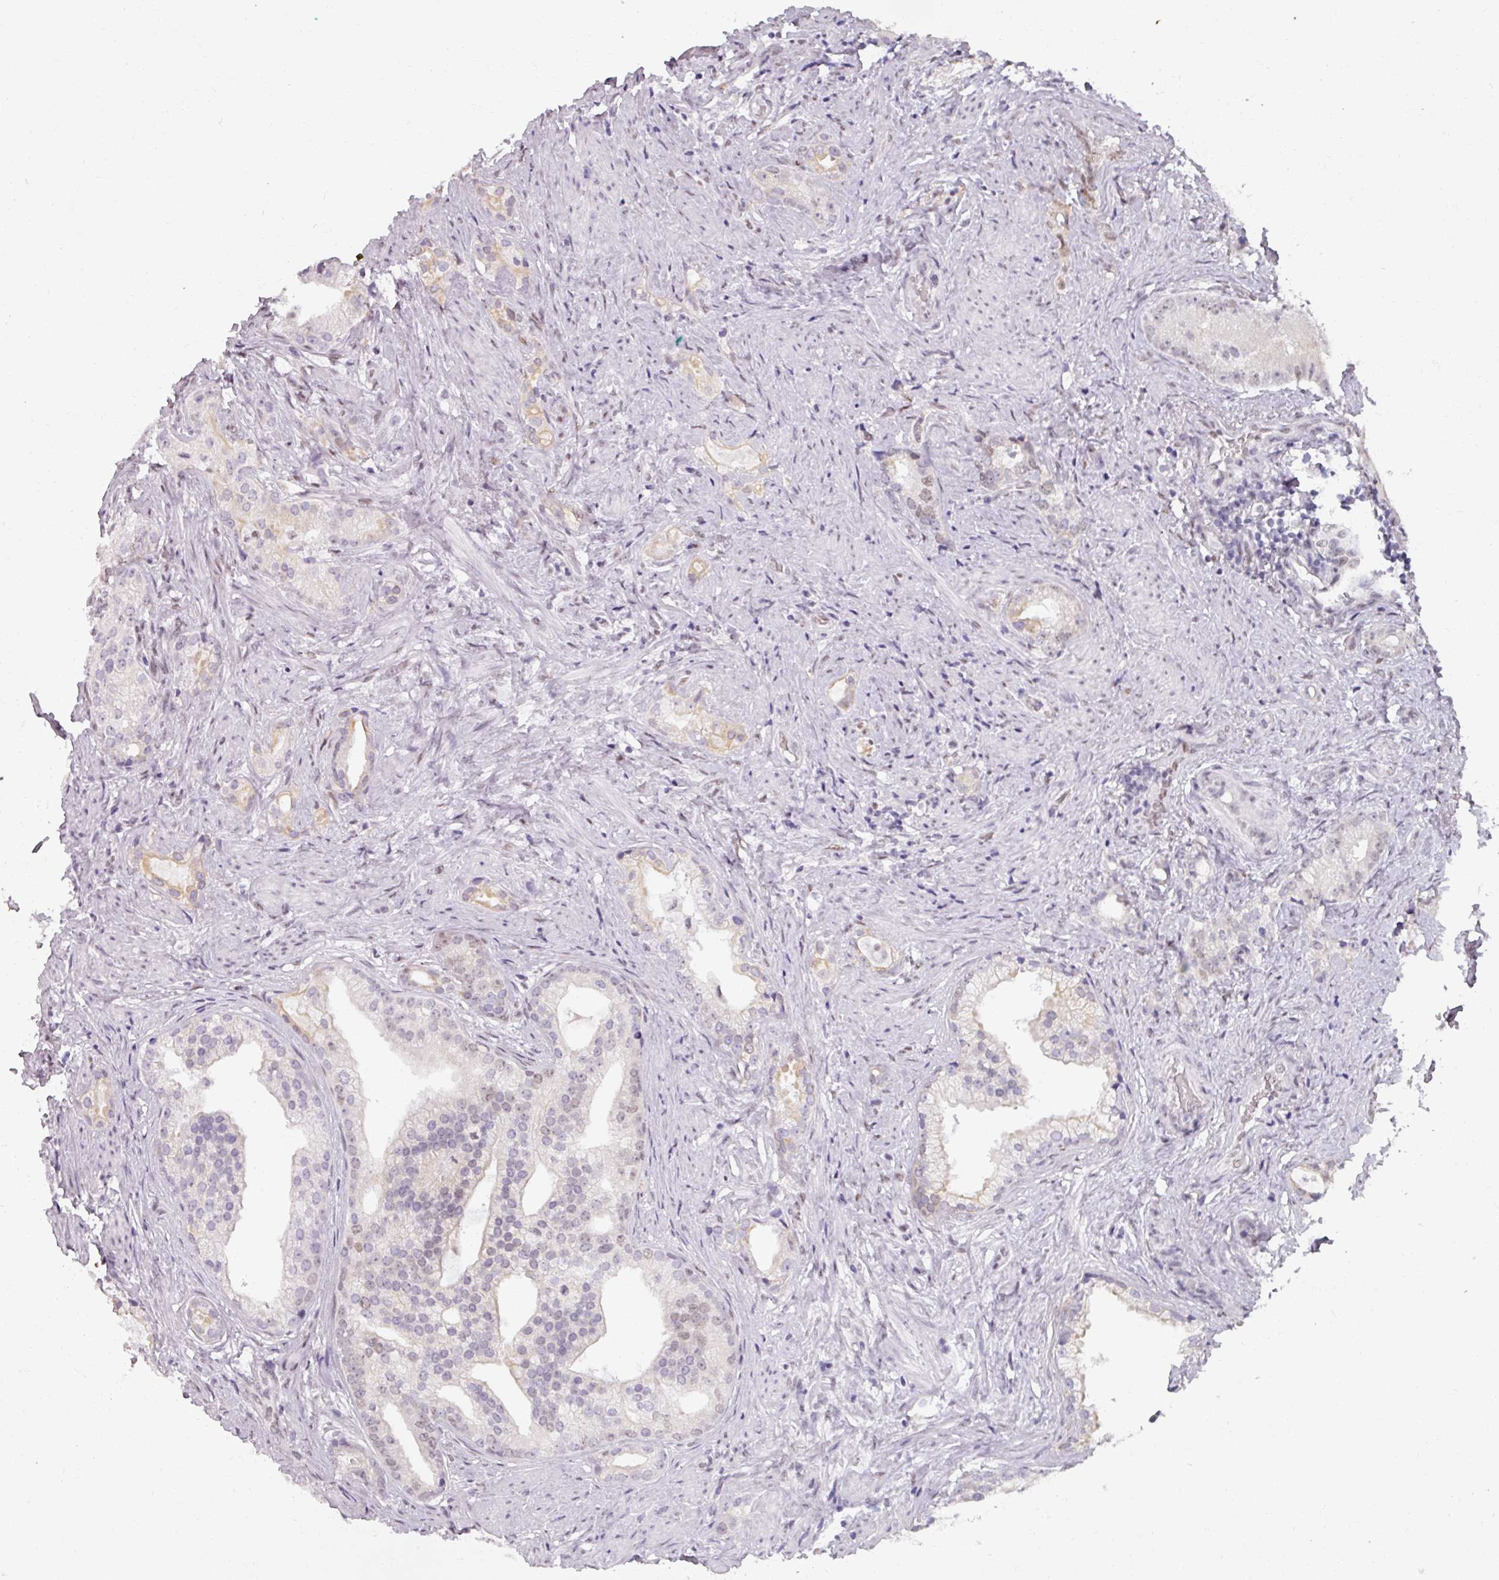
{"staining": {"intensity": "weak", "quantity": "<25%", "location": "nuclear"}, "tissue": "prostate cancer", "cell_type": "Tumor cells", "image_type": "cancer", "snomed": [{"axis": "morphology", "description": "Adenocarcinoma, Low grade"}, {"axis": "topography", "description": "Prostate"}], "caption": "This photomicrograph is of prostate cancer (low-grade adenocarcinoma) stained with immunohistochemistry (IHC) to label a protein in brown with the nuclei are counter-stained blue. There is no staining in tumor cells. The staining was performed using DAB to visualize the protein expression in brown, while the nuclei were stained in blue with hematoxylin (Magnification: 20x).", "gene": "RIPOR3", "patient": {"sex": "male", "age": 71}}